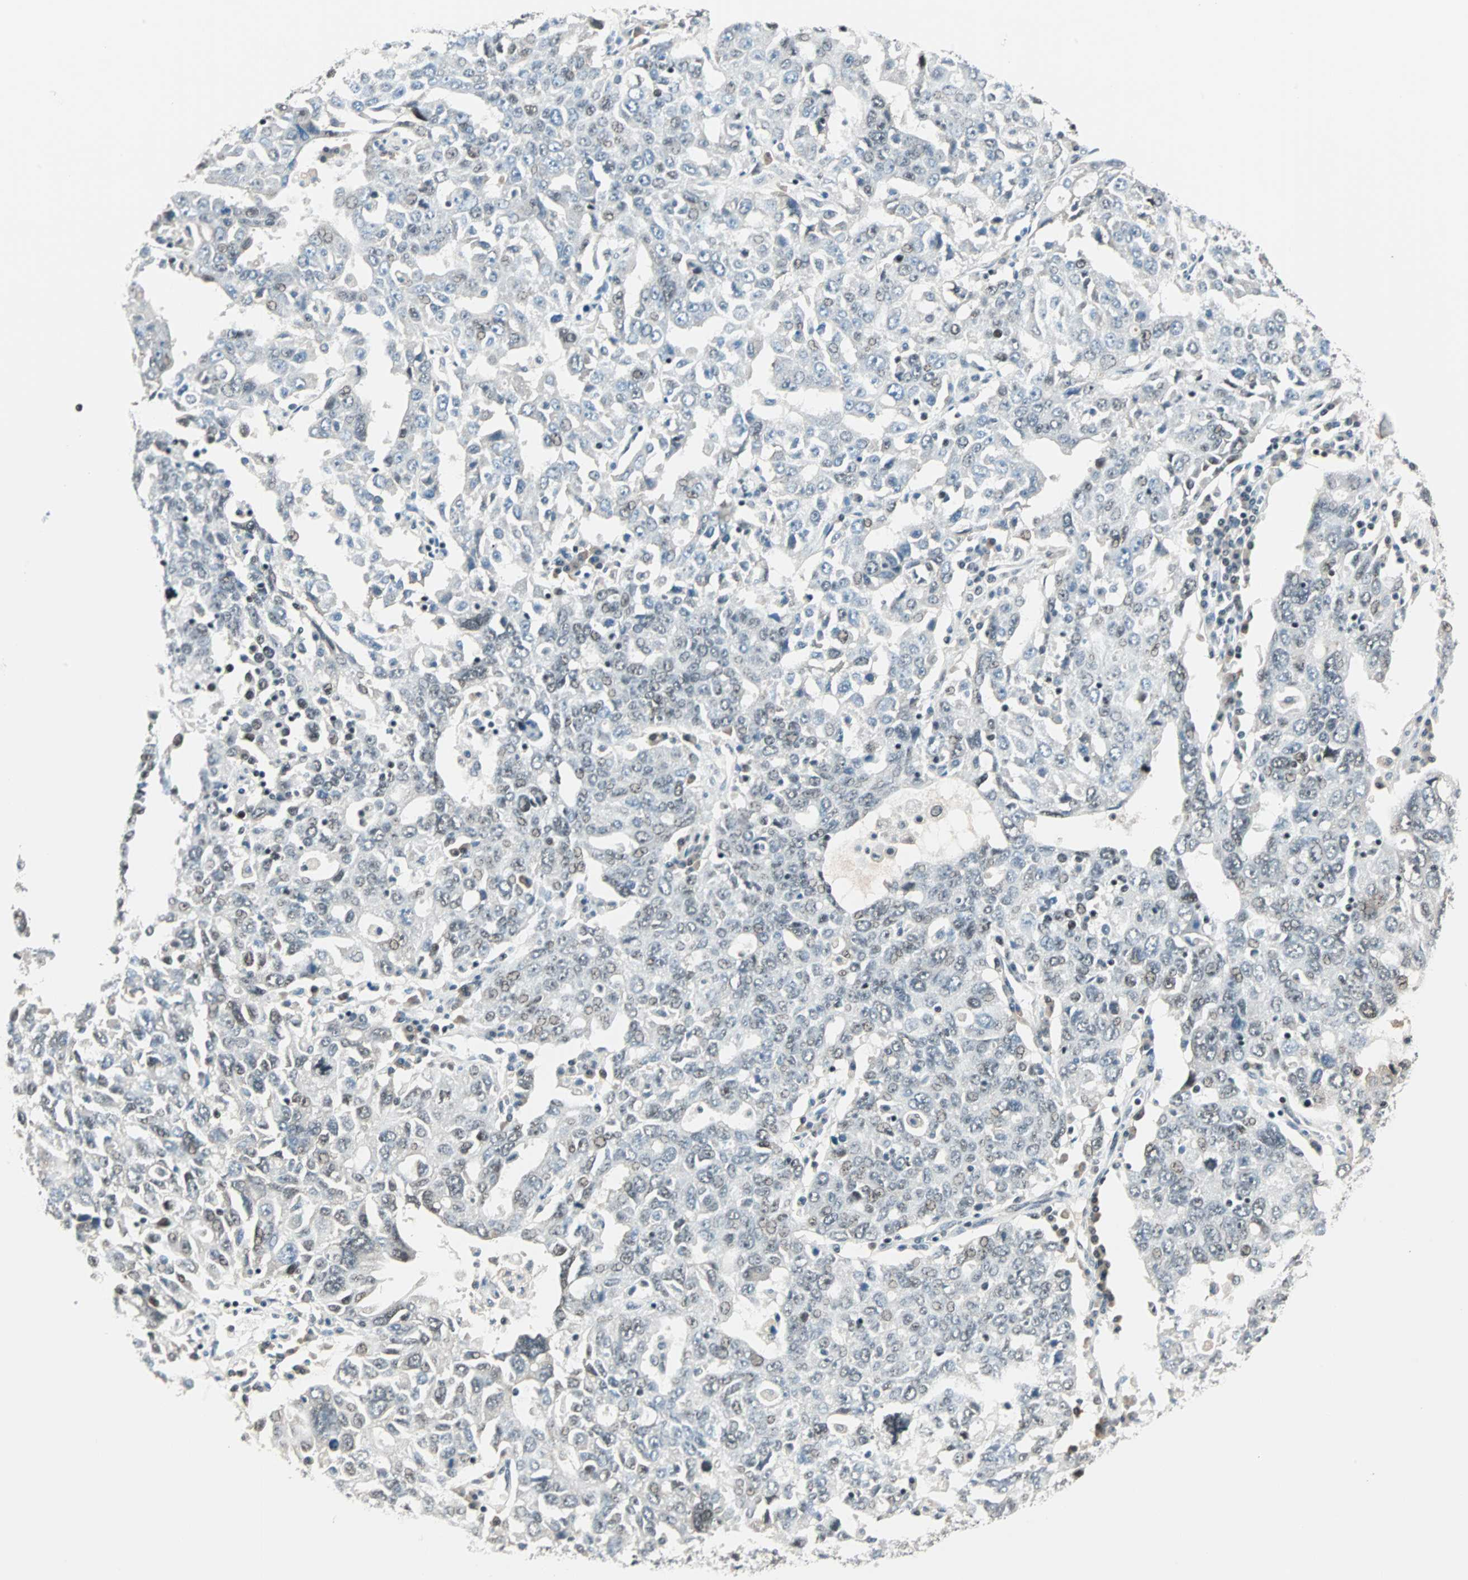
{"staining": {"intensity": "weak", "quantity": "25%-75%", "location": "nuclear"}, "tissue": "ovarian cancer", "cell_type": "Tumor cells", "image_type": "cancer", "snomed": [{"axis": "morphology", "description": "Carcinoma, endometroid"}, {"axis": "topography", "description": "Ovary"}], "caption": "Weak nuclear staining for a protein is identified in about 25%-75% of tumor cells of ovarian cancer (endometroid carcinoma) using immunohistochemistry (IHC).", "gene": "SIN3A", "patient": {"sex": "female", "age": 62}}